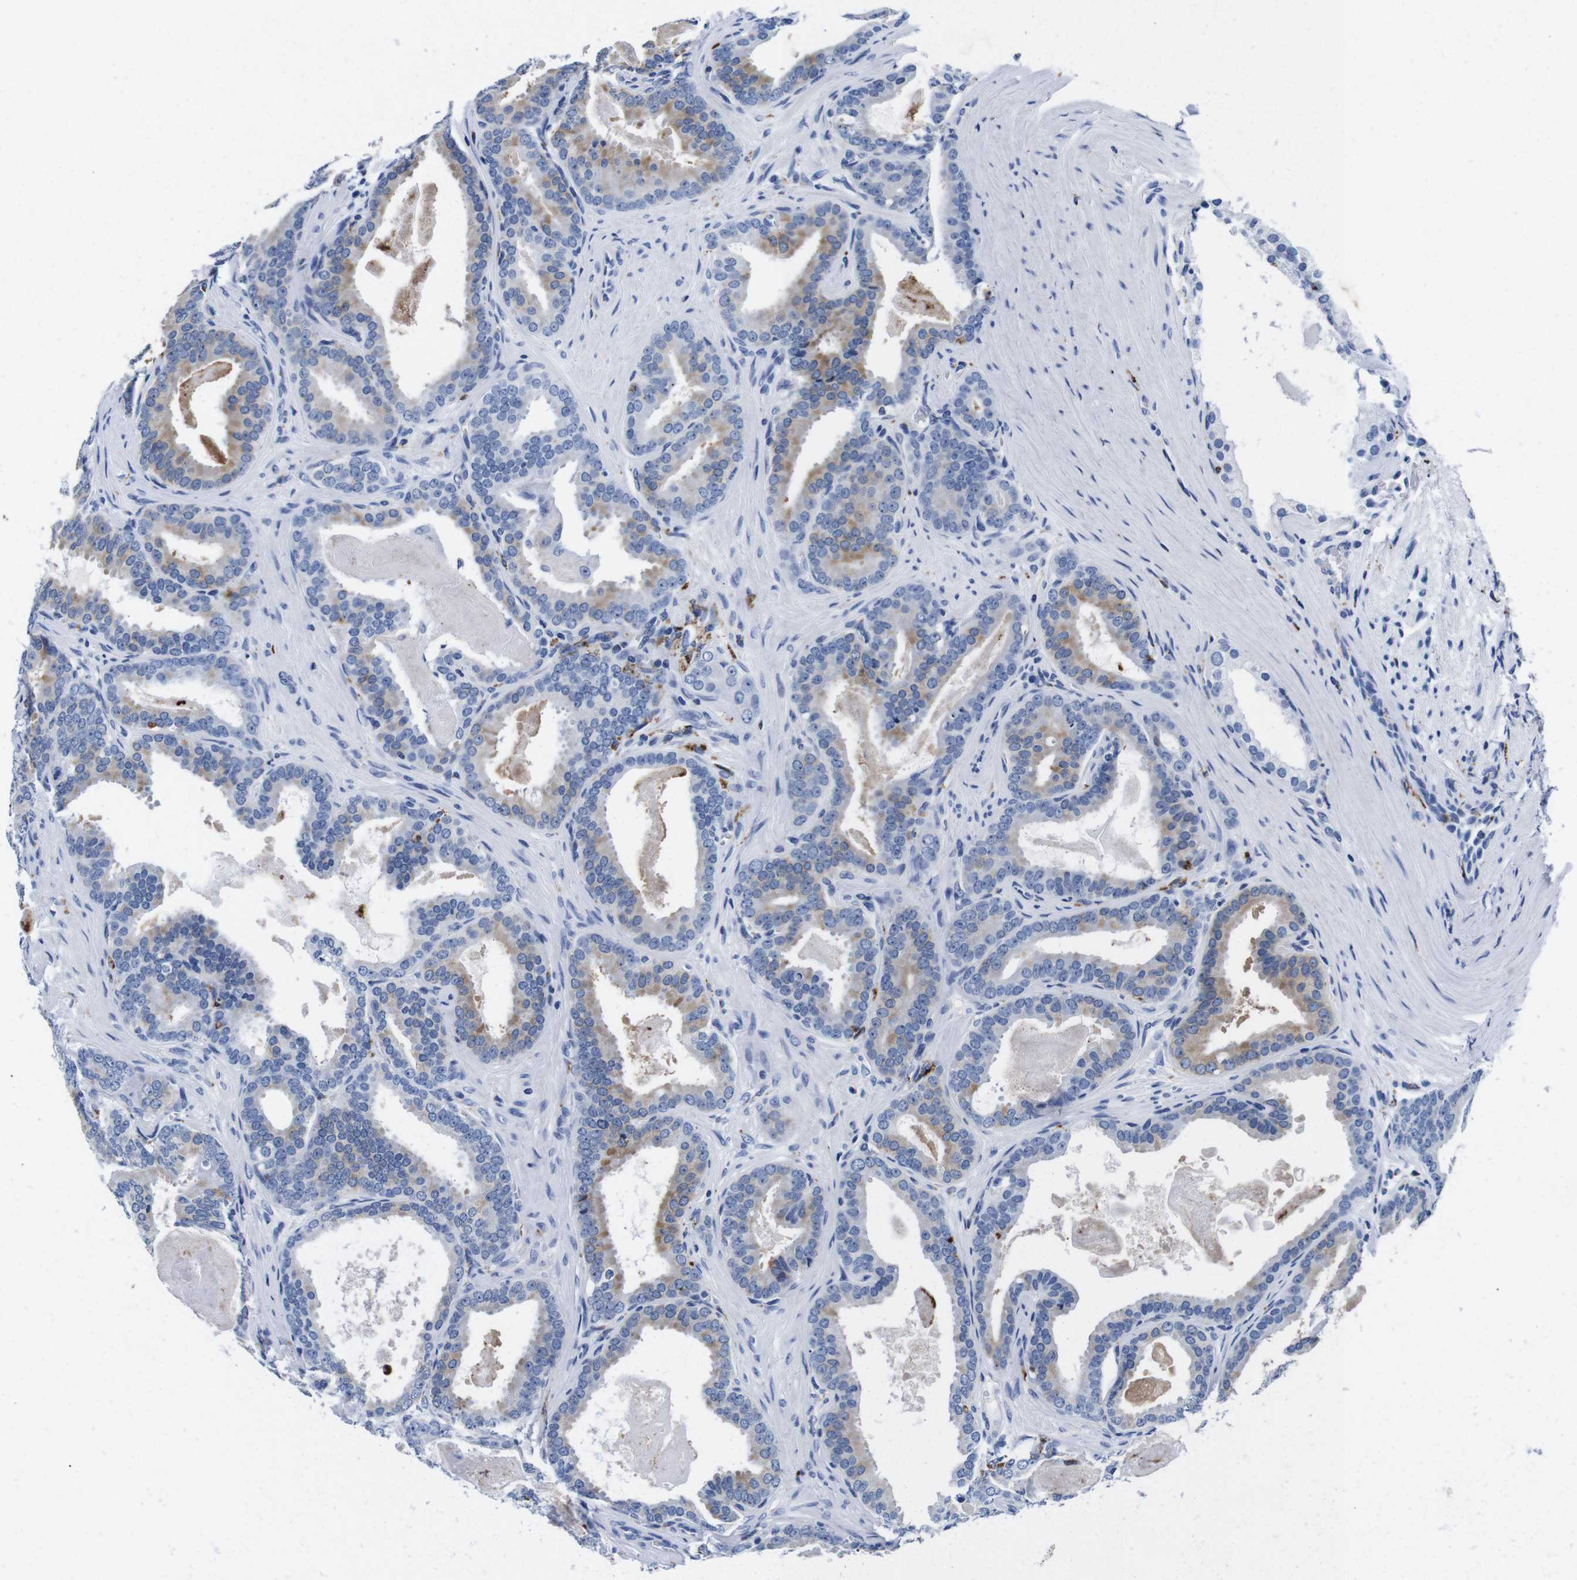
{"staining": {"intensity": "moderate", "quantity": "<25%", "location": "cytoplasmic/membranous"}, "tissue": "prostate cancer", "cell_type": "Tumor cells", "image_type": "cancer", "snomed": [{"axis": "morphology", "description": "Adenocarcinoma, High grade"}, {"axis": "topography", "description": "Prostate"}], "caption": "Immunohistochemical staining of prostate cancer (high-grade adenocarcinoma) exhibits moderate cytoplasmic/membranous protein staining in about <25% of tumor cells.", "gene": "HLA-DMB", "patient": {"sex": "male", "age": 60}}